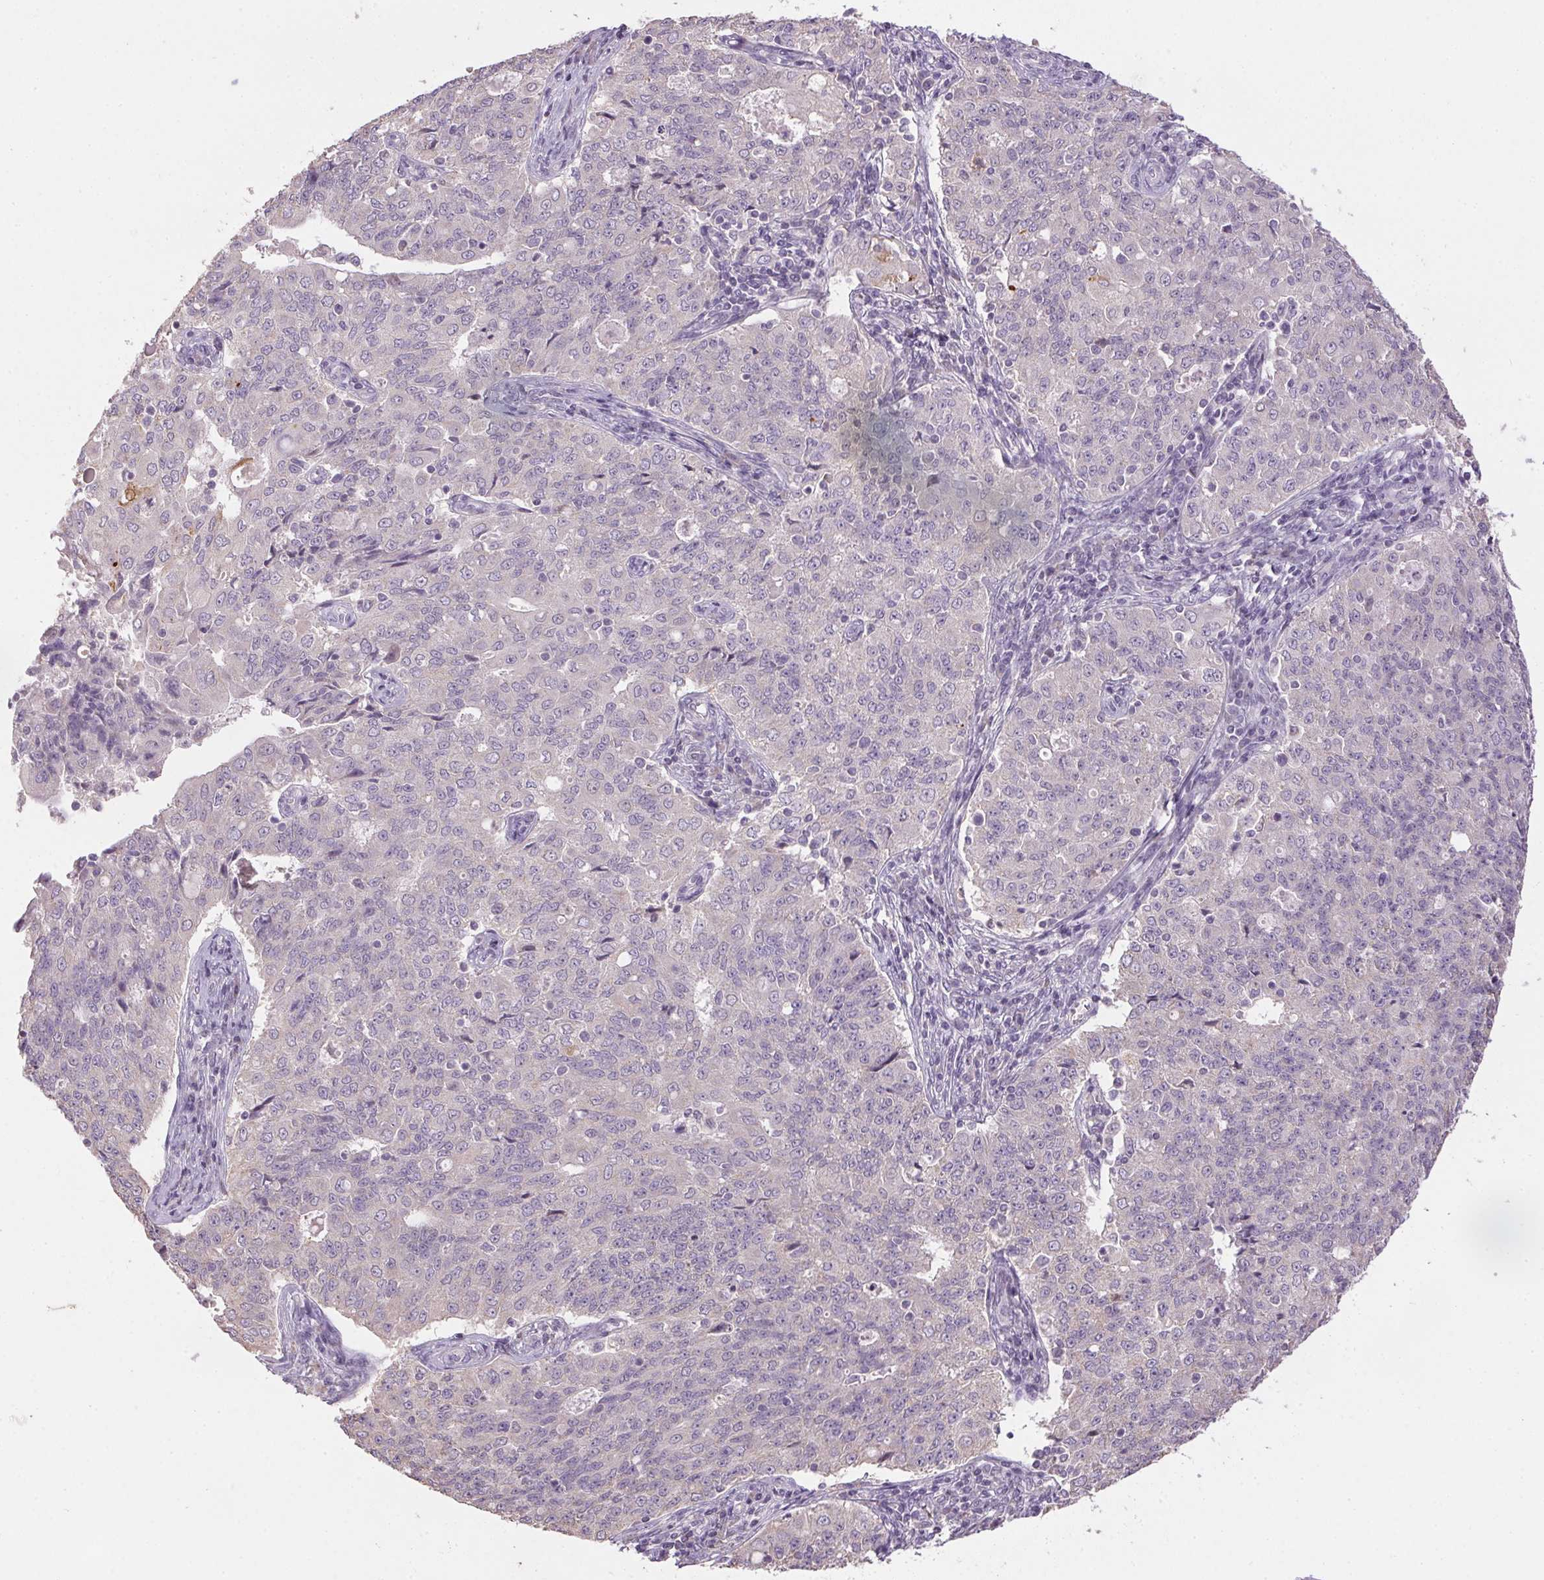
{"staining": {"intensity": "negative", "quantity": "none", "location": "none"}, "tissue": "endometrial cancer", "cell_type": "Tumor cells", "image_type": "cancer", "snomed": [{"axis": "morphology", "description": "Adenocarcinoma, NOS"}, {"axis": "topography", "description": "Endometrium"}], "caption": "High magnification brightfield microscopy of adenocarcinoma (endometrial) stained with DAB (3,3'-diaminobenzidine) (brown) and counterstained with hematoxylin (blue): tumor cells show no significant positivity.", "gene": "SPACA9", "patient": {"sex": "female", "age": 43}}